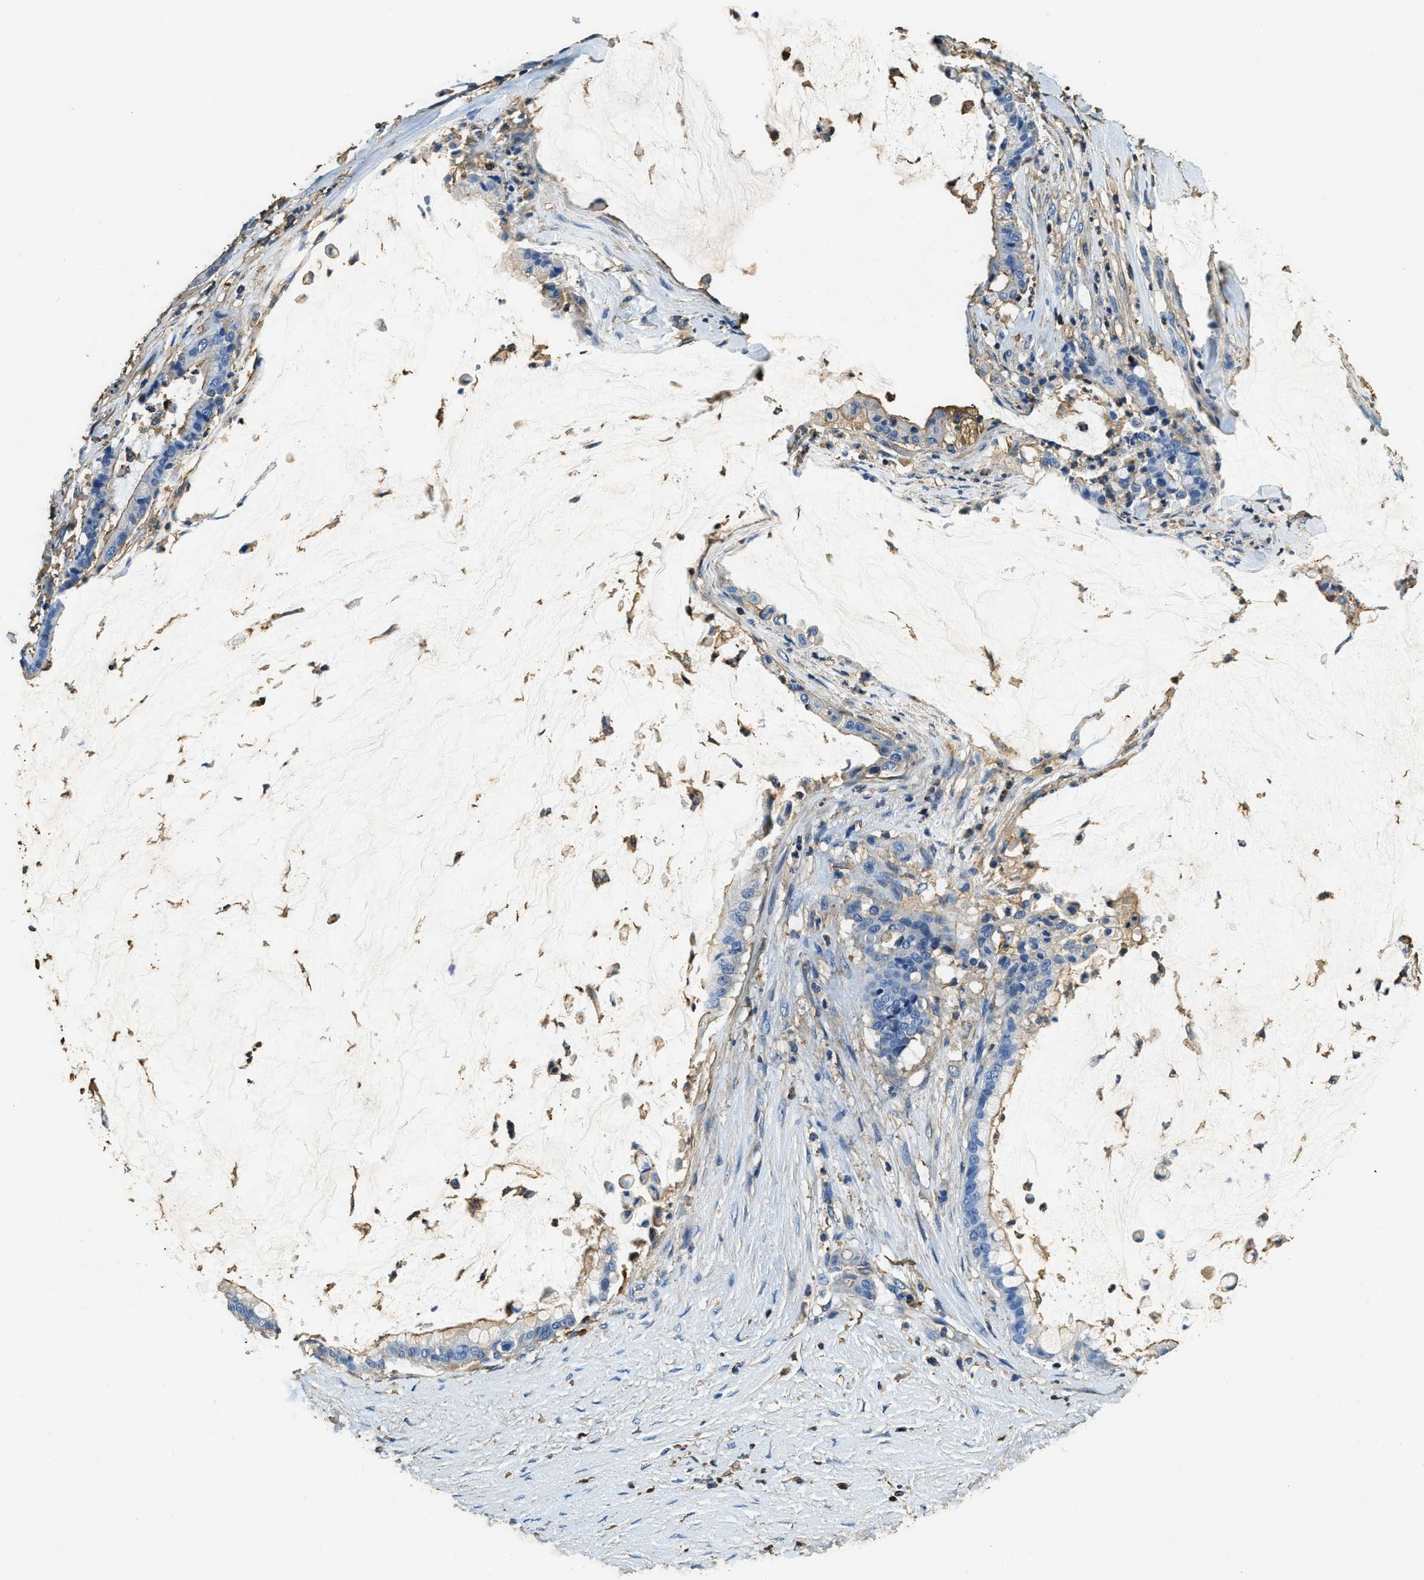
{"staining": {"intensity": "weak", "quantity": "25%-75%", "location": "cytoplasmic/membranous"}, "tissue": "pancreatic cancer", "cell_type": "Tumor cells", "image_type": "cancer", "snomed": [{"axis": "morphology", "description": "Adenocarcinoma, NOS"}, {"axis": "topography", "description": "Pancreas"}], "caption": "Adenocarcinoma (pancreatic) tissue displays weak cytoplasmic/membranous positivity in about 25%-75% of tumor cells, visualized by immunohistochemistry.", "gene": "ACCS", "patient": {"sex": "male", "age": 41}}